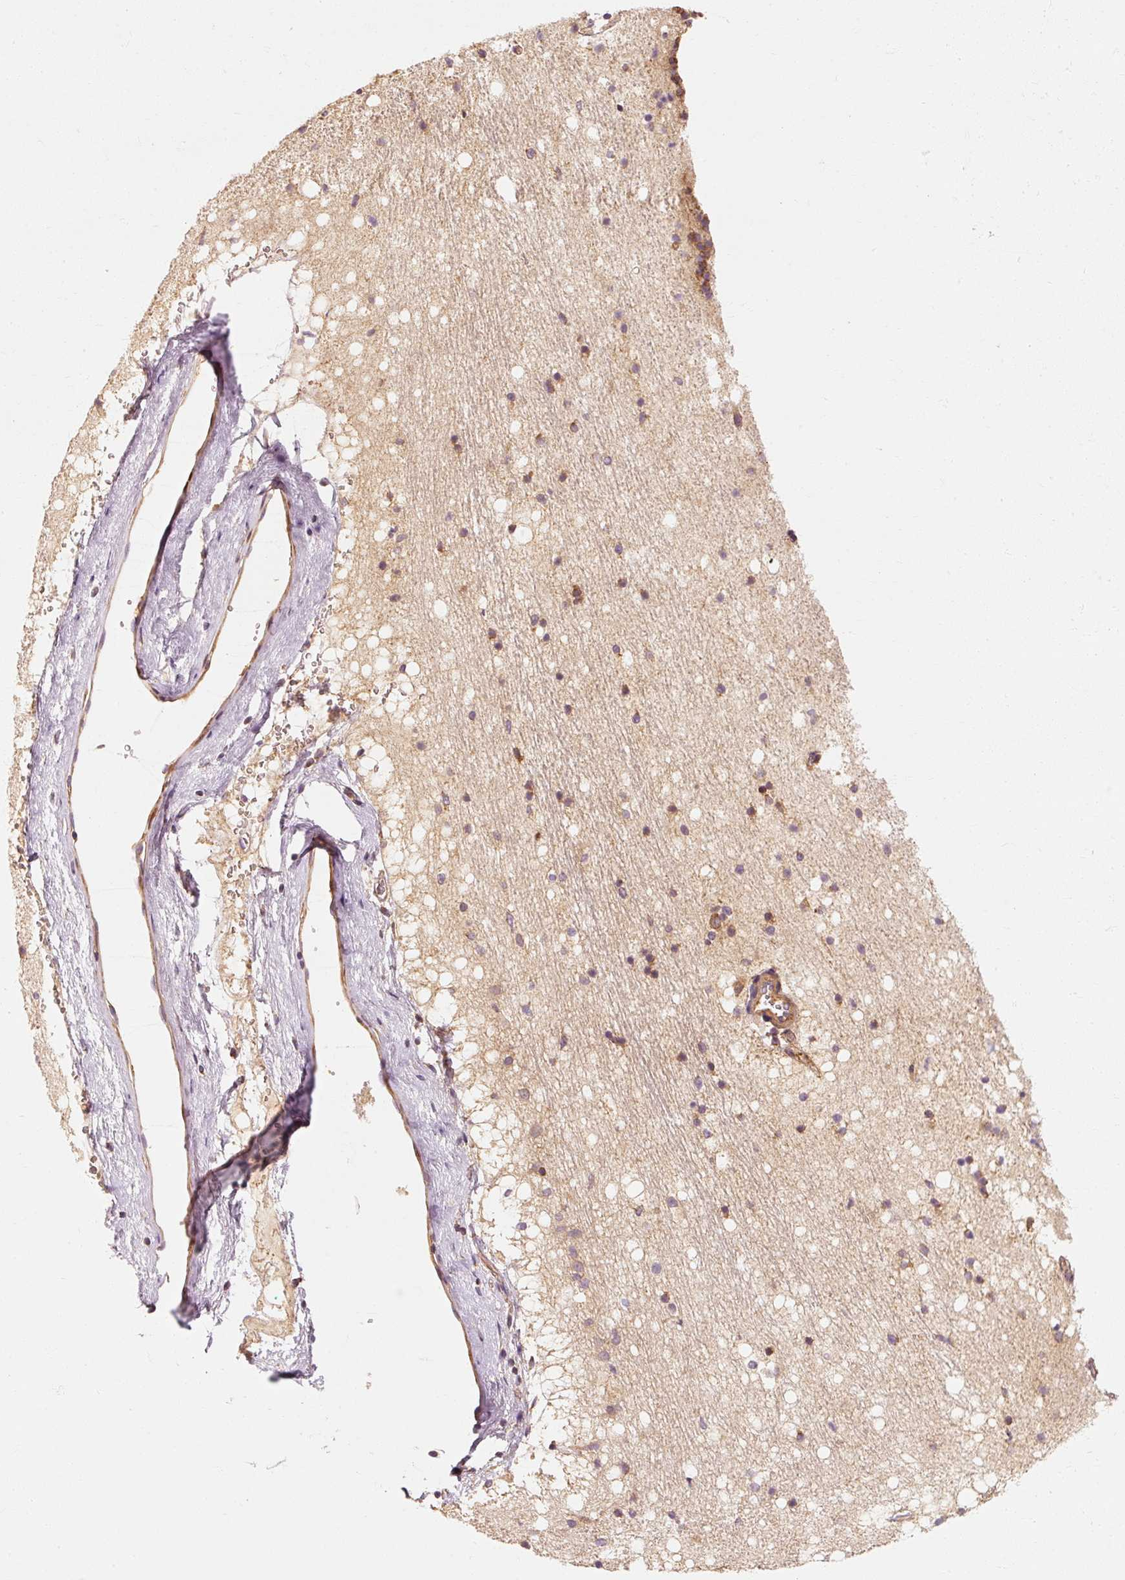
{"staining": {"intensity": "moderate", "quantity": ">75%", "location": "cytoplasmic/membranous"}, "tissue": "caudate", "cell_type": "Glial cells", "image_type": "normal", "snomed": [{"axis": "morphology", "description": "Normal tissue, NOS"}, {"axis": "topography", "description": "Lateral ventricle wall"}], "caption": "Protein analysis of benign caudate demonstrates moderate cytoplasmic/membranous staining in approximately >75% of glial cells.", "gene": "TOMM40", "patient": {"sex": "male", "age": 37}}